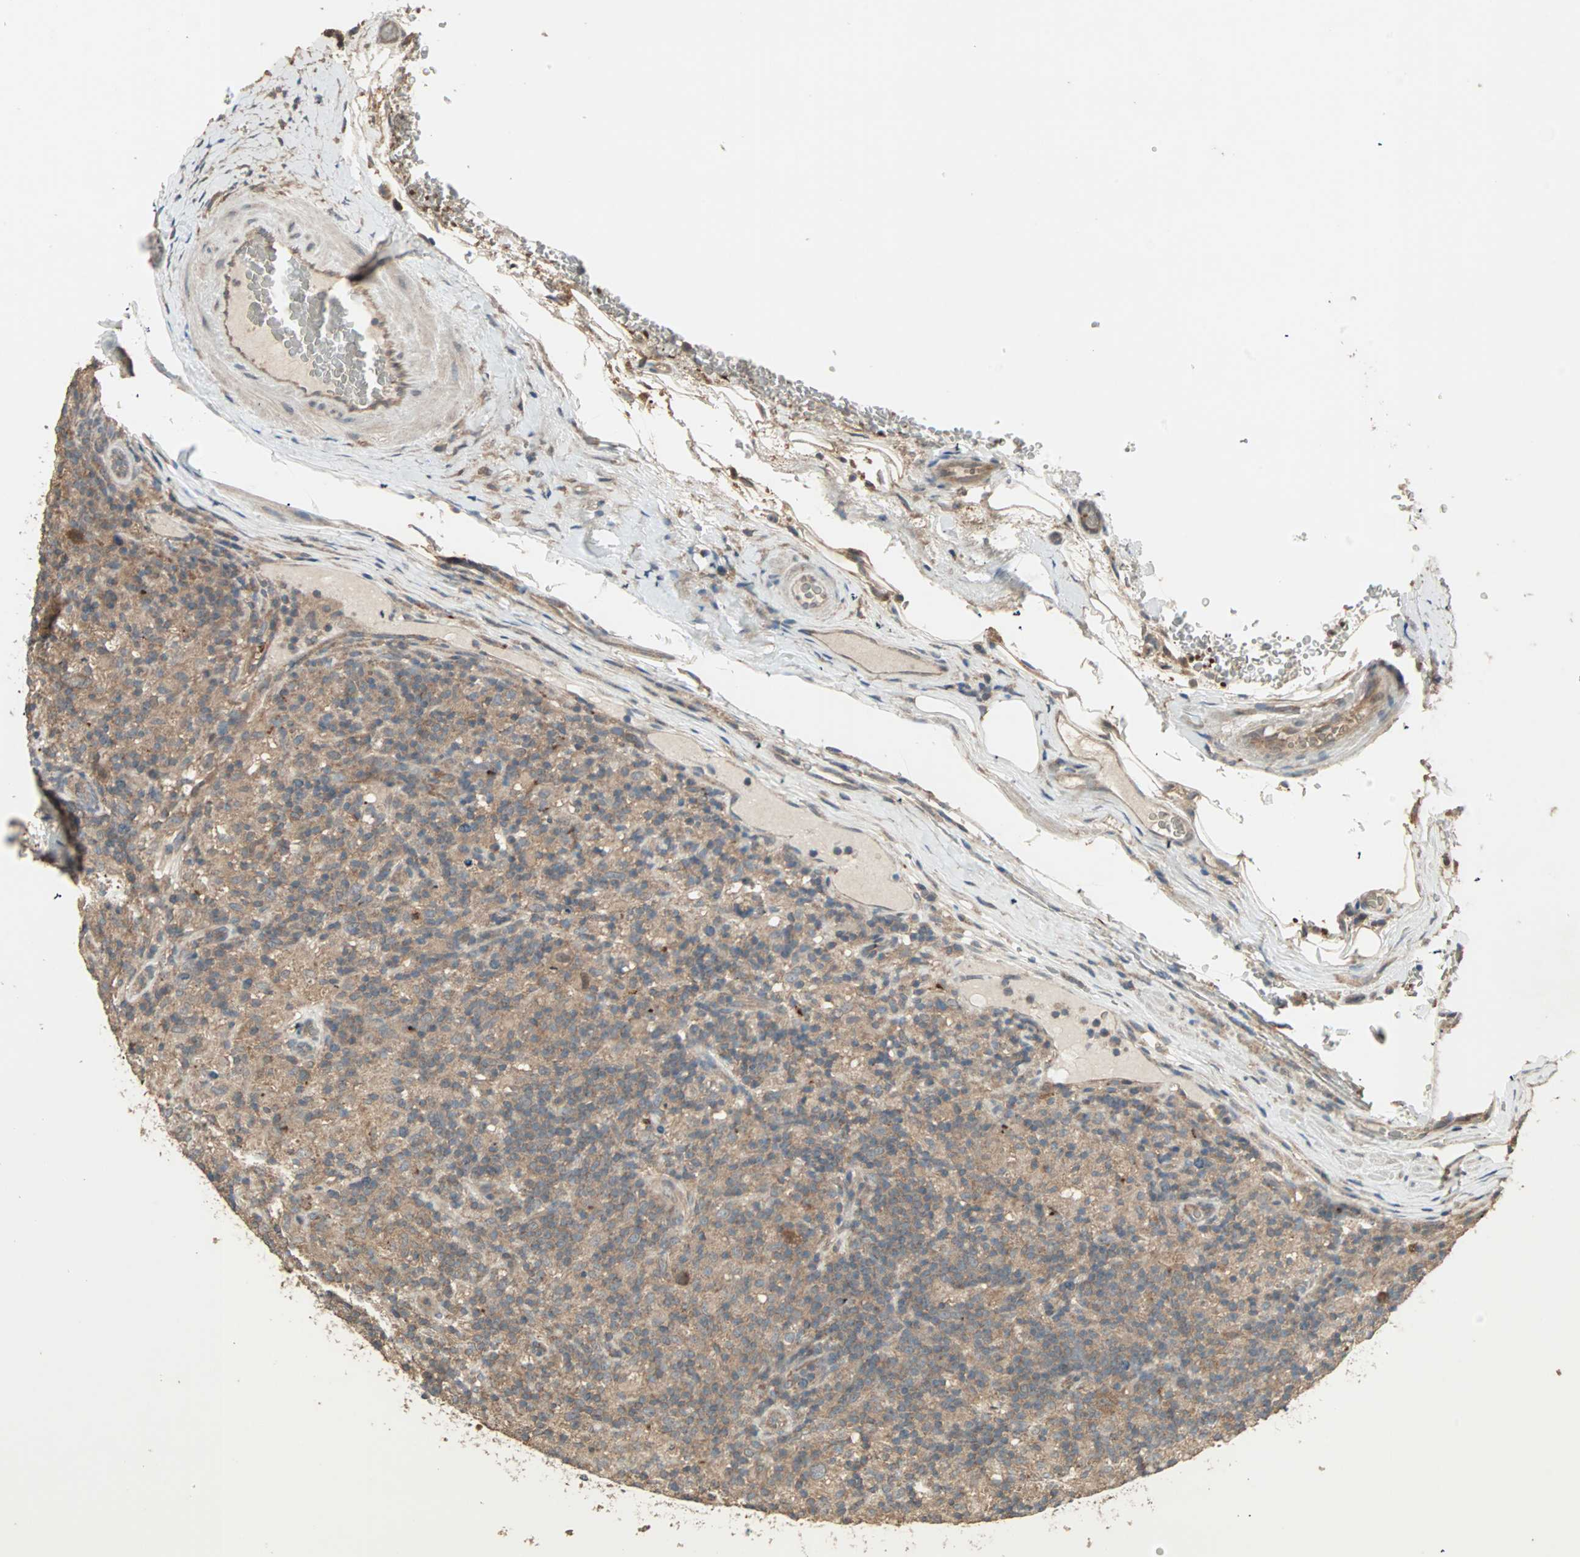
{"staining": {"intensity": "moderate", "quantity": ">75%", "location": "cytoplasmic/membranous"}, "tissue": "lymphoma", "cell_type": "Tumor cells", "image_type": "cancer", "snomed": [{"axis": "morphology", "description": "Hodgkin's disease, NOS"}, {"axis": "topography", "description": "Lymph node"}], "caption": "Immunohistochemical staining of human lymphoma shows moderate cytoplasmic/membranous protein expression in approximately >75% of tumor cells.", "gene": "UBAC1", "patient": {"sex": "male", "age": 70}}